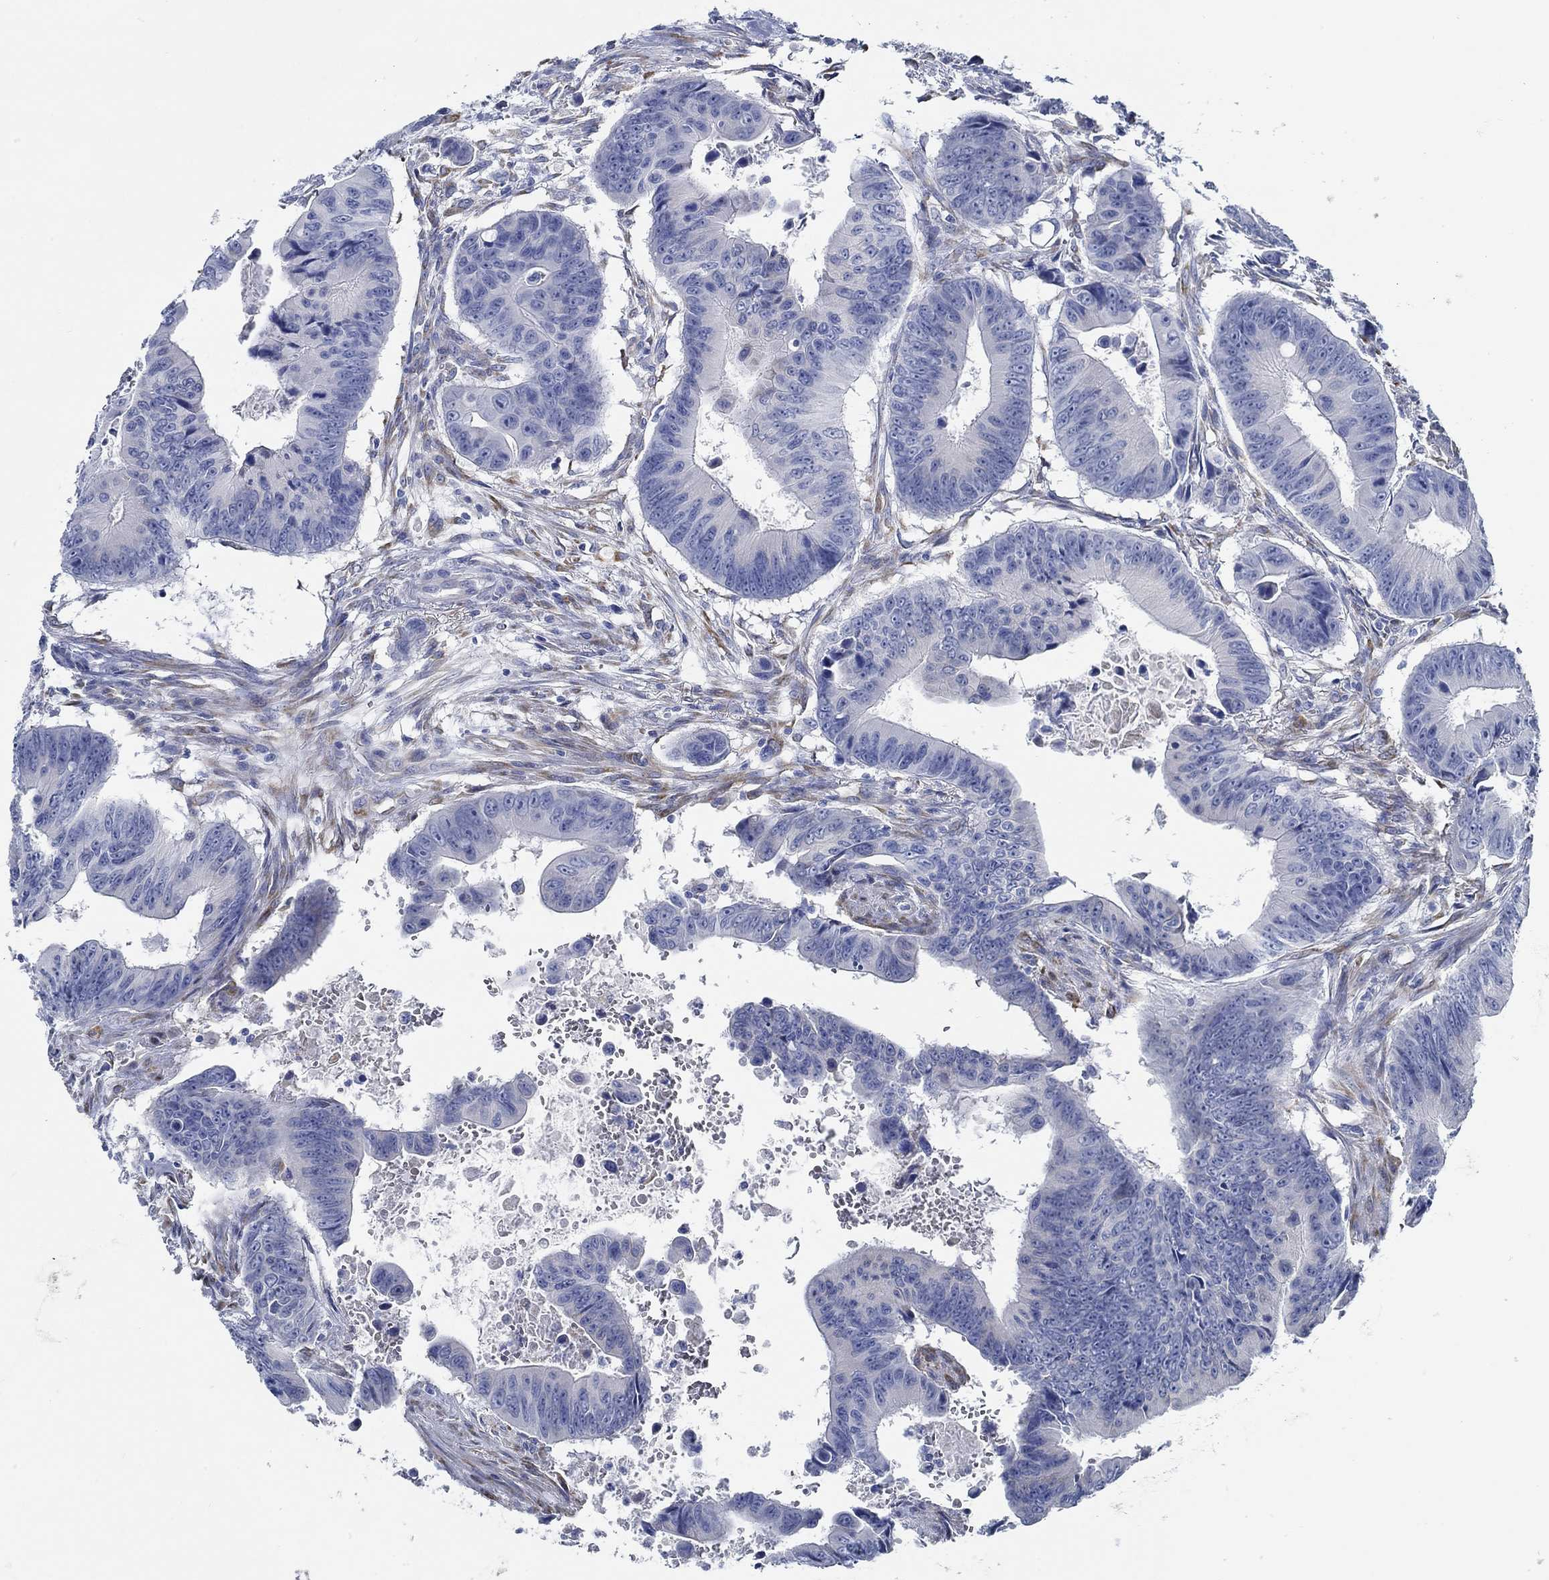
{"staining": {"intensity": "weak", "quantity": "<25%", "location": "cytoplasmic/membranous"}, "tissue": "colorectal cancer", "cell_type": "Tumor cells", "image_type": "cancer", "snomed": [{"axis": "morphology", "description": "Adenocarcinoma, NOS"}, {"axis": "topography", "description": "Colon"}], "caption": "Tumor cells are negative for brown protein staining in colorectal cancer (adenocarcinoma).", "gene": "HECW2", "patient": {"sex": "female", "age": 87}}